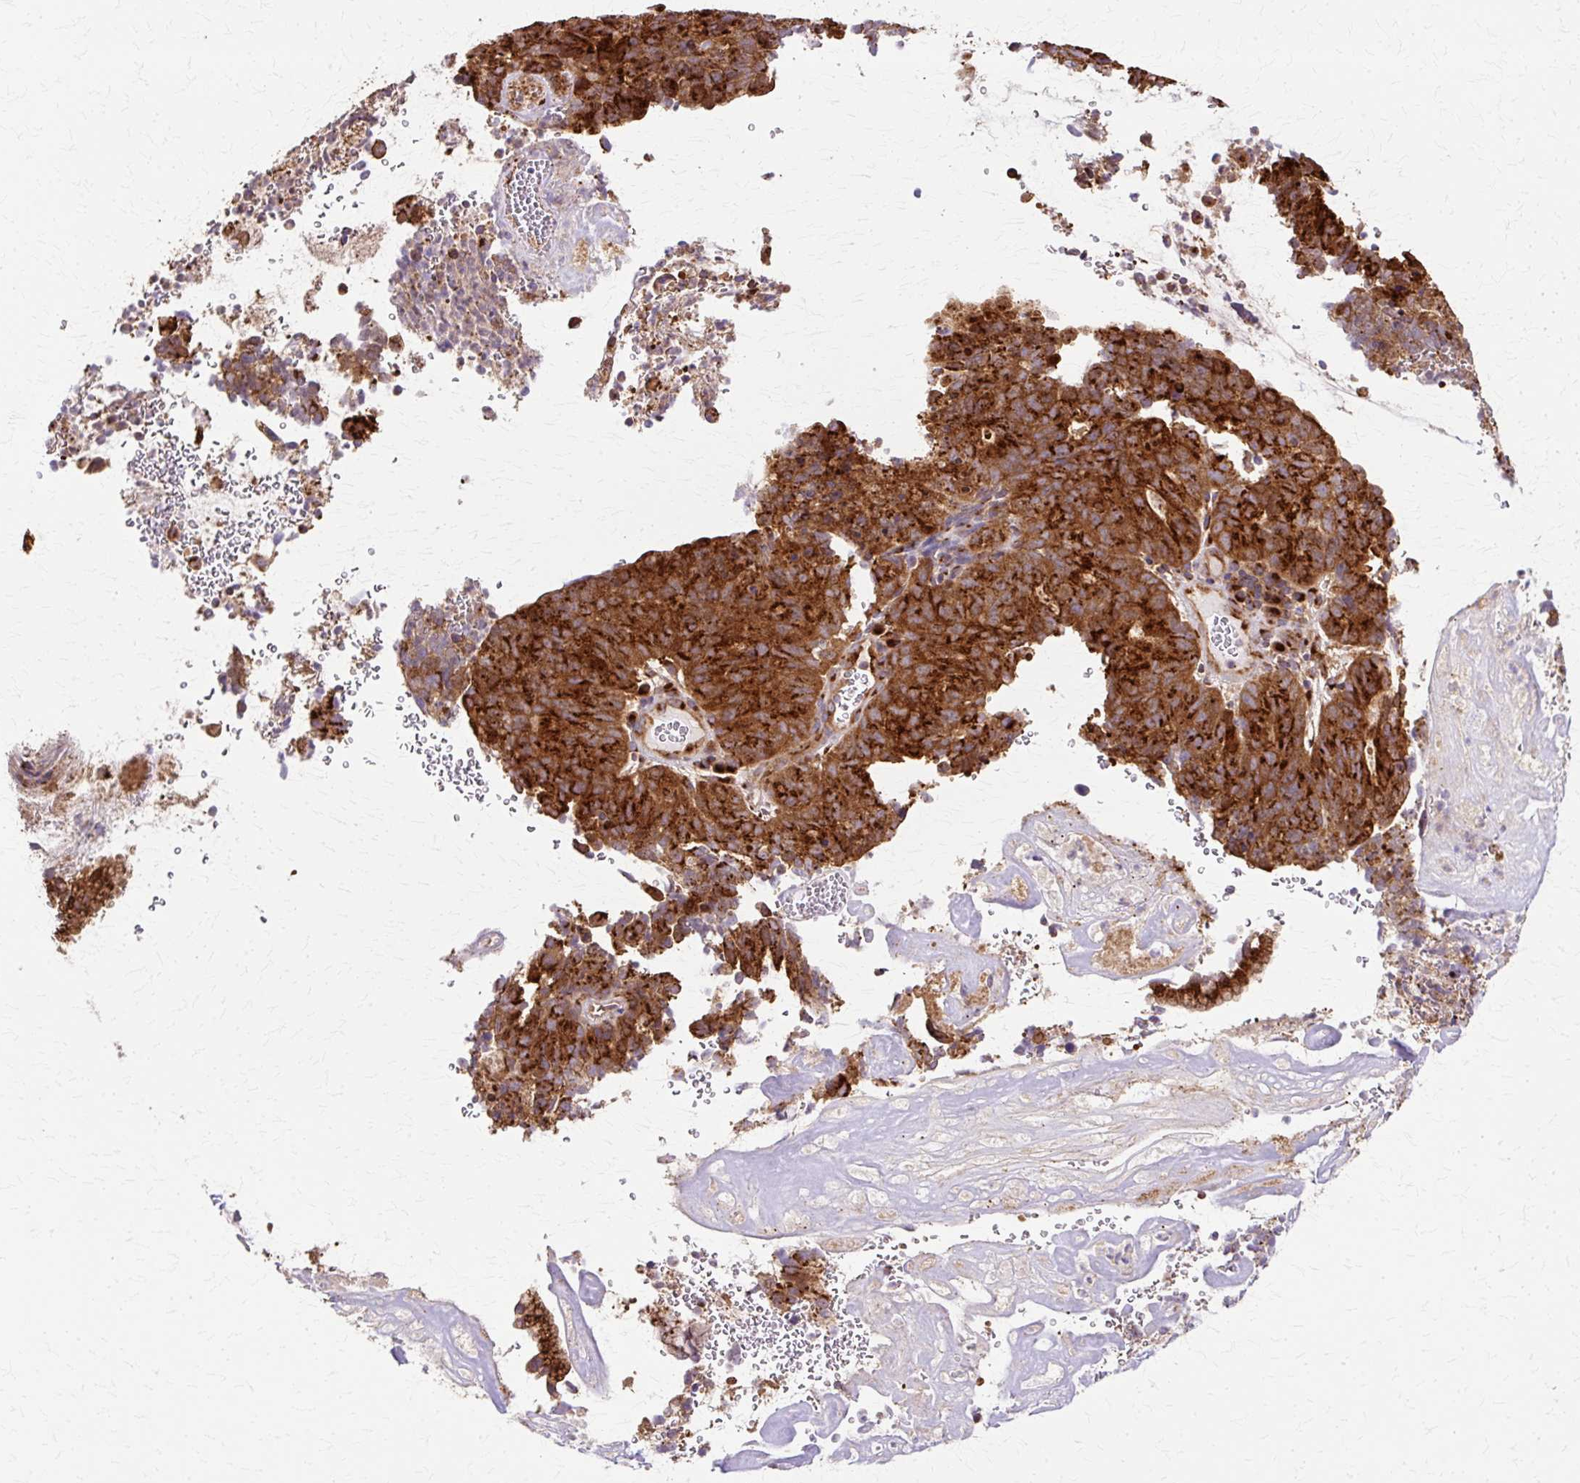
{"staining": {"intensity": "strong", "quantity": ">75%", "location": "cytoplasmic/membranous"}, "tissue": "cervical cancer", "cell_type": "Tumor cells", "image_type": "cancer", "snomed": [{"axis": "morphology", "description": "Adenocarcinoma, NOS"}, {"axis": "topography", "description": "Cervix"}], "caption": "DAB immunohistochemical staining of human adenocarcinoma (cervical) exhibits strong cytoplasmic/membranous protein positivity in about >75% of tumor cells.", "gene": "COPB1", "patient": {"sex": "female", "age": 38}}